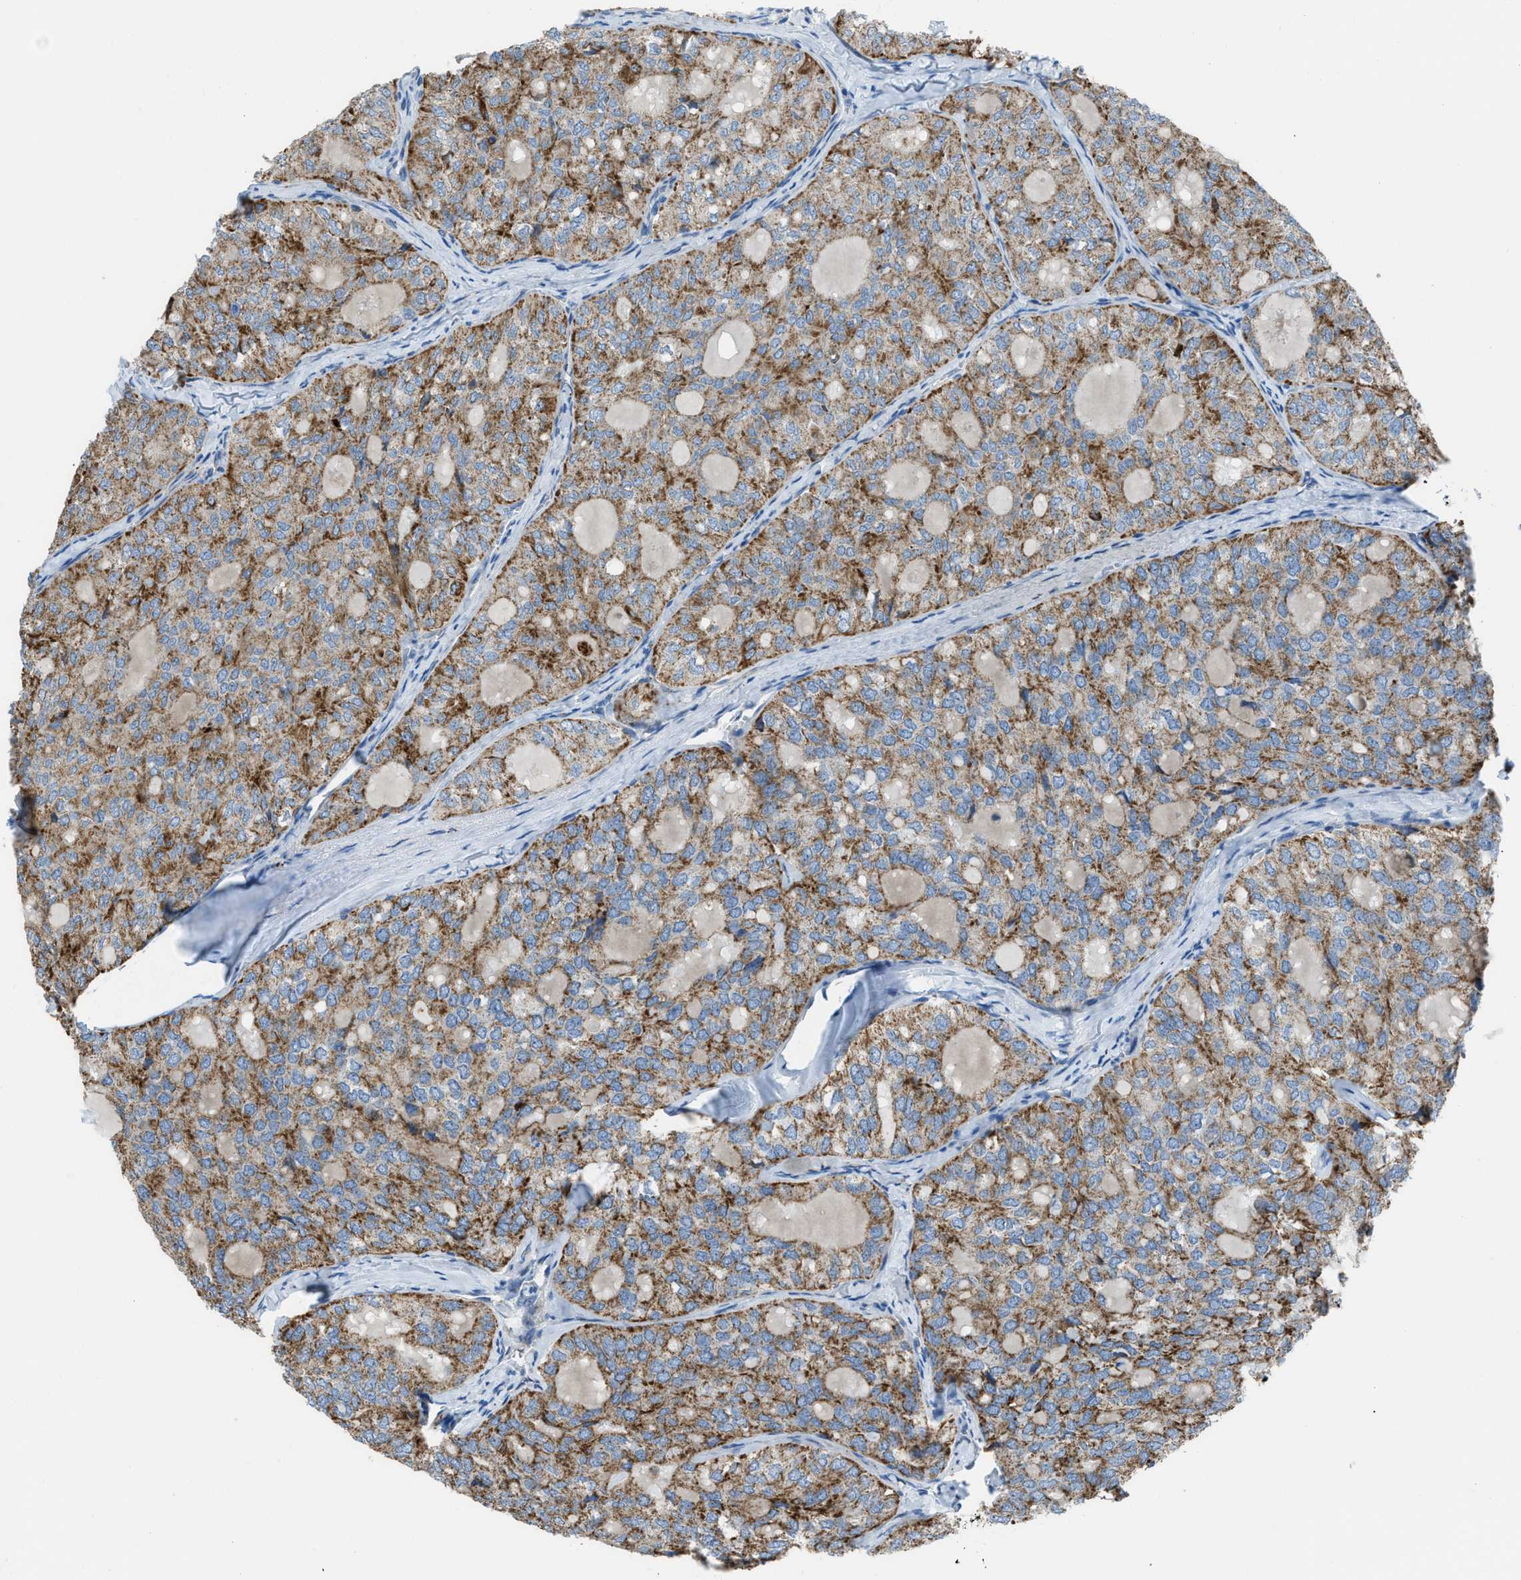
{"staining": {"intensity": "moderate", "quantity": ">75%", "location": "cytoplasmic/membranous"}, "tissue": "thyroid cancer", "cell_type": "Tumor cells", "image_type": "cancer", "snomed": [{"axis": "morphology", "description": "Follicular adenoma carcinoma, NOS"}, {"axis": "topography", "description": "Thyroid gland"}], "caption": "This histopathology image demonstrates IHC staining of thyroid cancer (follicular adenoma carcinoma), with medium moderate cytoplasmic/membranous positivity in about >75% of tumor cells.", "gene": "SMIM20", "patient": {"sex": "male", "age": 75}}